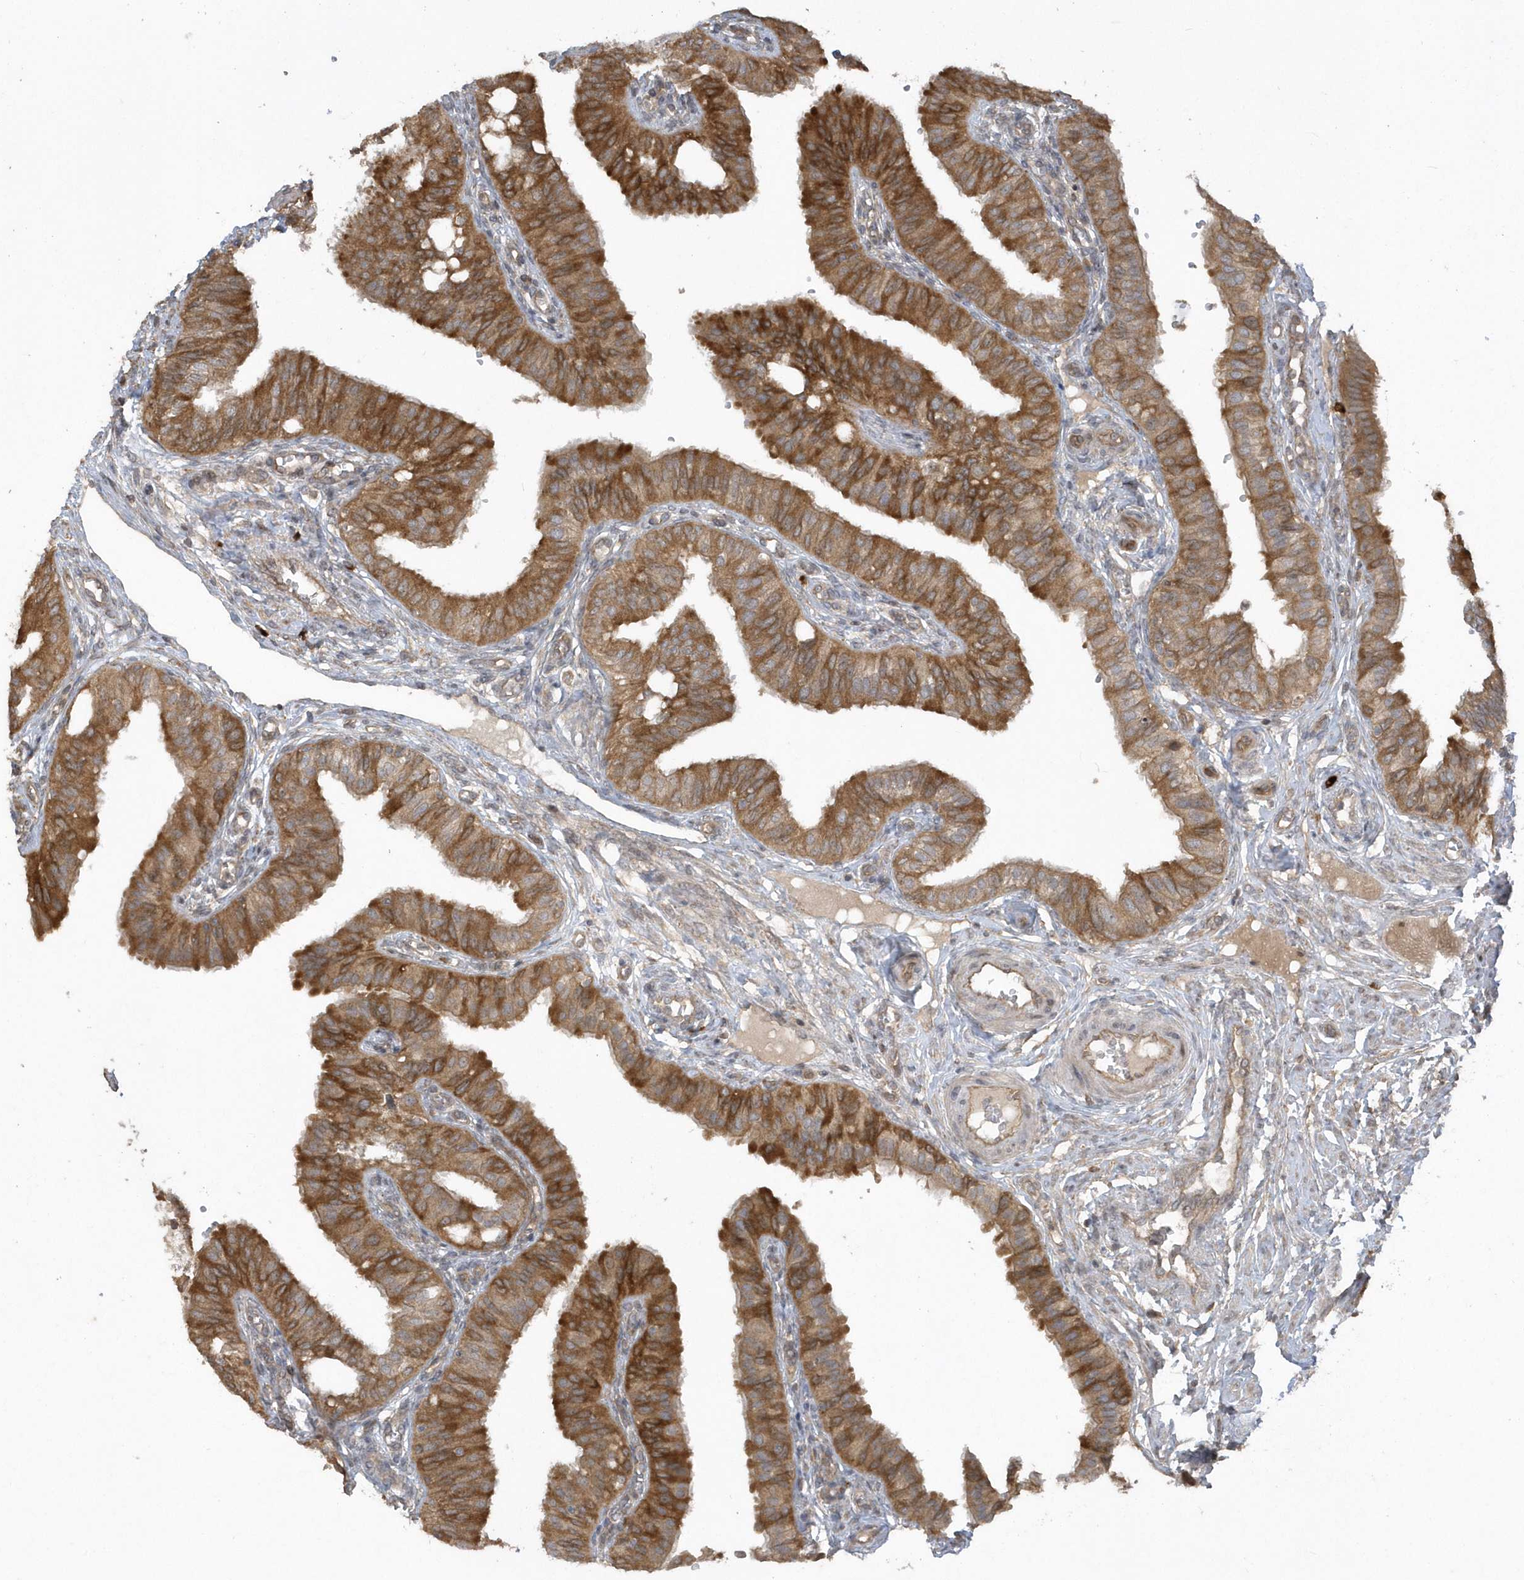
{"staining": {"intensity": "moderate", "quantity": ">75%", "location": "cytoplasmic/membranous"}, "tissue": "fallopian tube", "cell_type": "Glandular cells", "image_type": "normal", "snomed": [{"axis": "morphology", "description": "Normal tissue, NOS"}, {"axis": "topography", "description": "Fallopian tube"}, {"axis": "topography", "description": "Ovary"}], "caption": "This is an image of immunohistochemistry staining of normal fallopian tube, which shows moderate staining in the cytoplasmic/membranous of glandular cells.", "gene": "HERPUD1", "patient": {"sex": "female", "age": 42}}